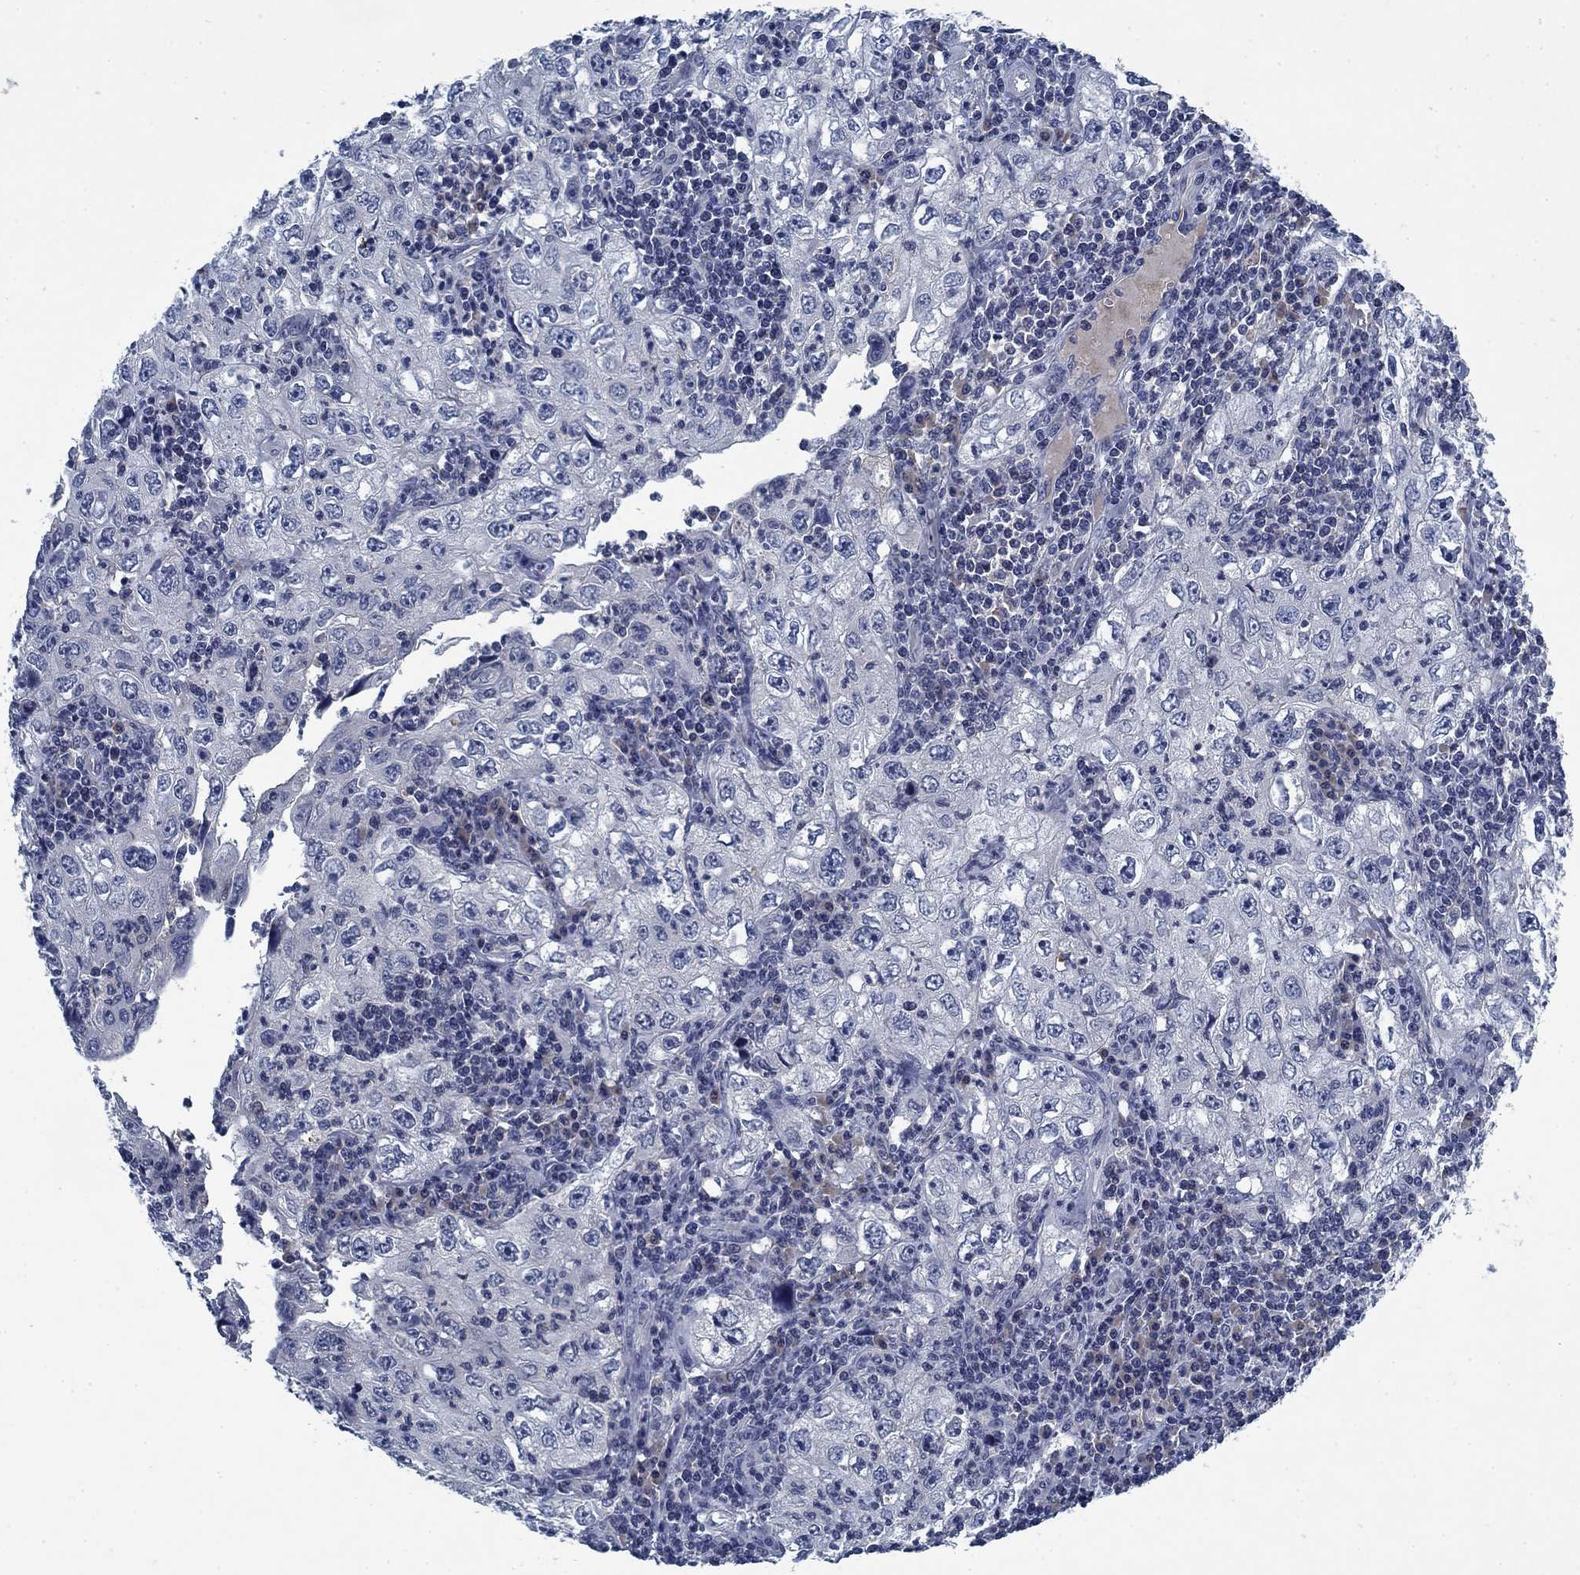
{"staining": {"intensity": "negative", "quantity": "none", "location": "none"}, "tissue": "cervical cancer", "cell_type": "Tumor cells", "image_type": "cancer", "snomed": [{"axis": "morphology", "description": "Squamous cell carcinoma, NOS"}, {"axis": "topography", "description": "Cervix"}], "caption": "This photomicrograph is of cervical squamous cell carcinoma stained with immunohistochemistry (IHC) to label a protein in brown with the nuclei are counter-stained blue. There is no expression in tumor cells. (DAB immunohistochemistry visualized using brightfield microscopy, high magnification).", "gene": "PNMA8A", "patient": {"sex": "female", "age": 24}}